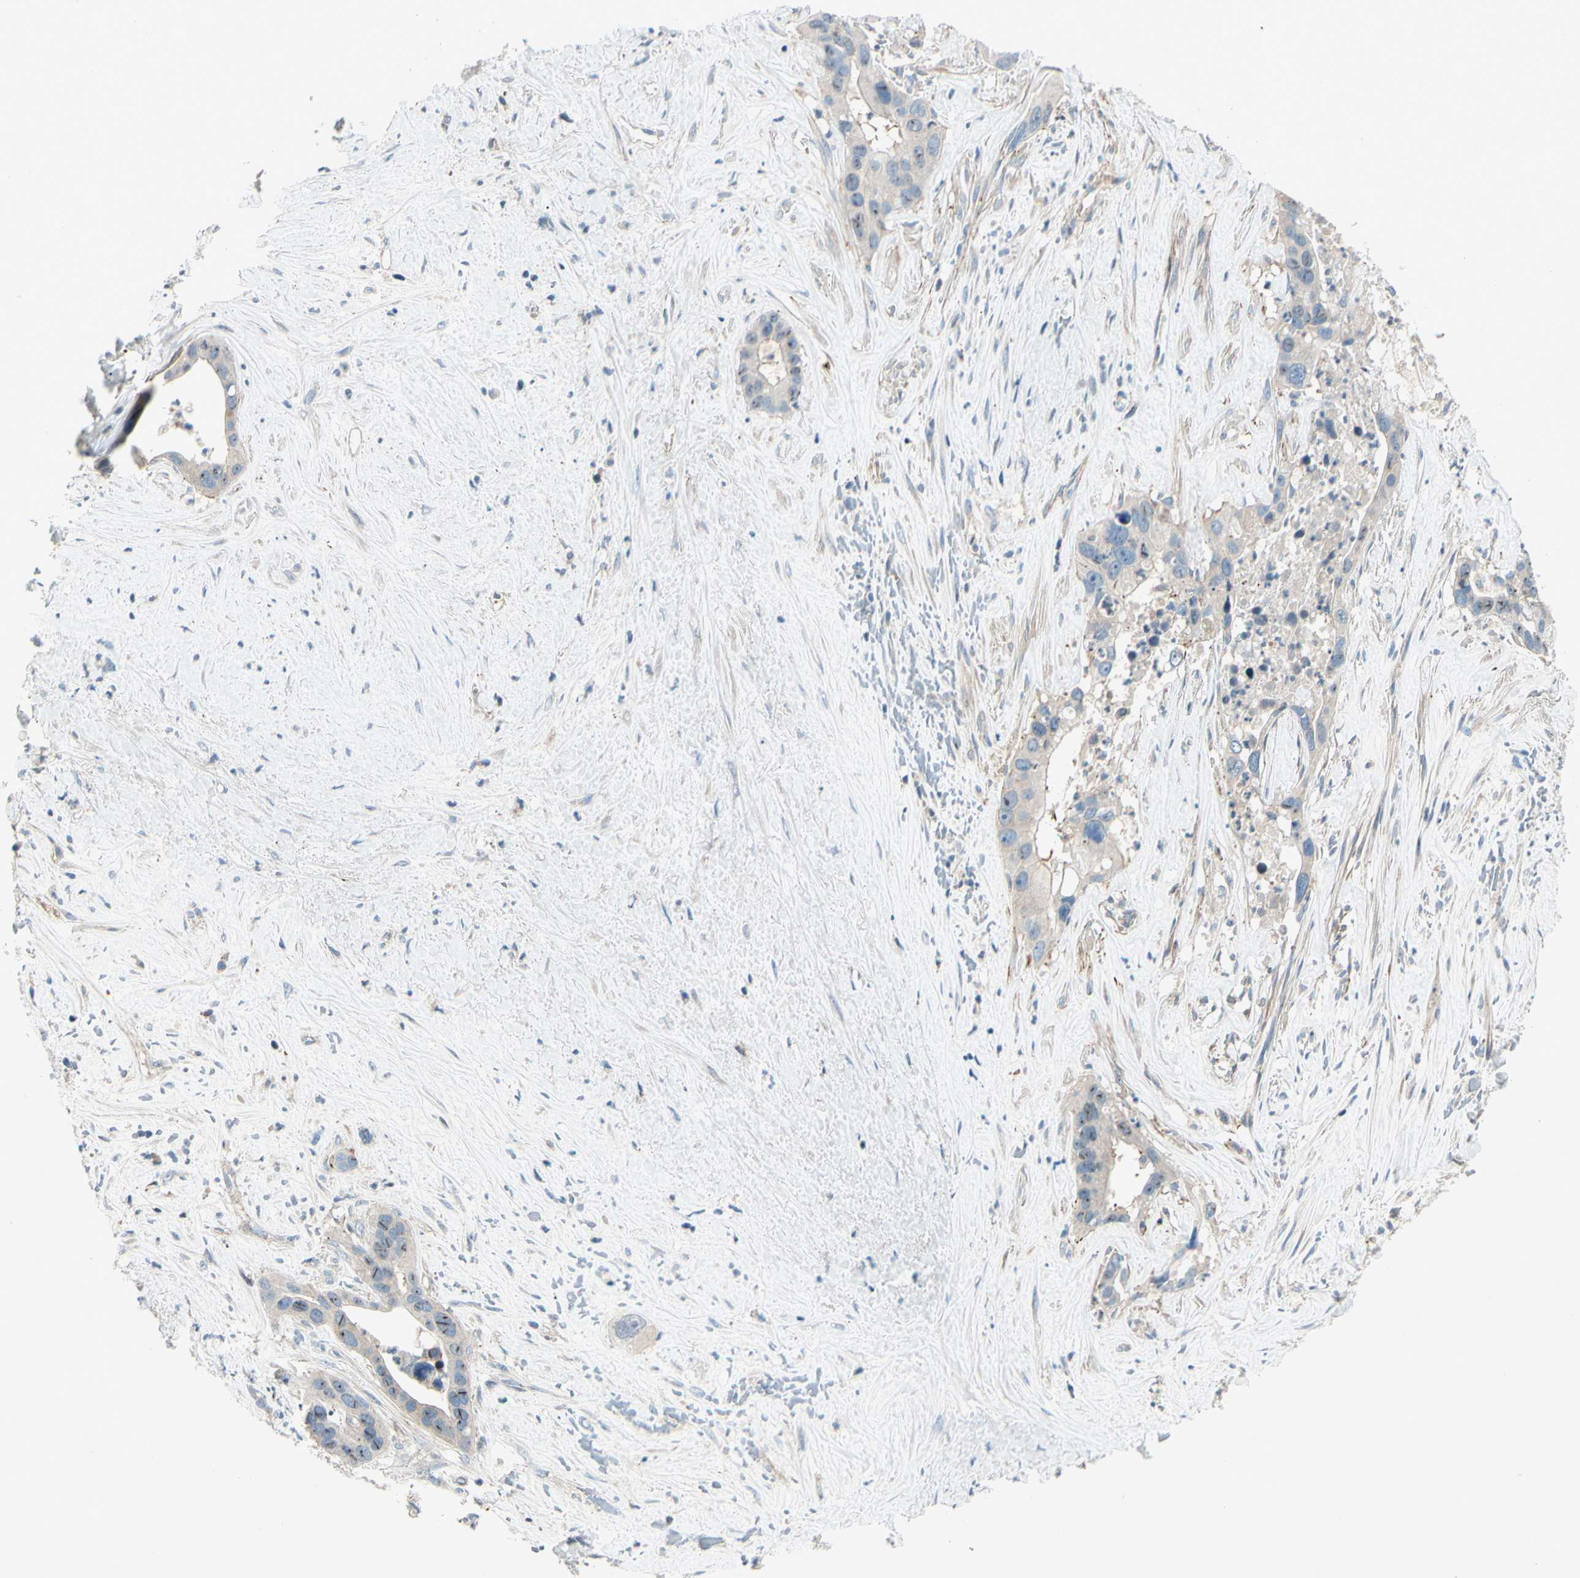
{"staining": {"intensity": "weak", "quantity": ">75%", "location": "cytoplasmic/membranous"}, "tissue": "liver cancer", "cell_type": "Tumor cells", "image_type": "cancer", "snomed": [{"axis": "morphology", "description": "Cholangiocarcinoma"}, {"axis": "topography", "description": "Liver"}], "caption": "High-power microscopy captured an immunohistochemistry micrograph of liver cholangiocarcinoma, revealing weak cytoplasmic/membranous staining in approximately >75% of tumor cells.", "gene": "CDH6", "patient": {"sex": "female", "age": 65}}